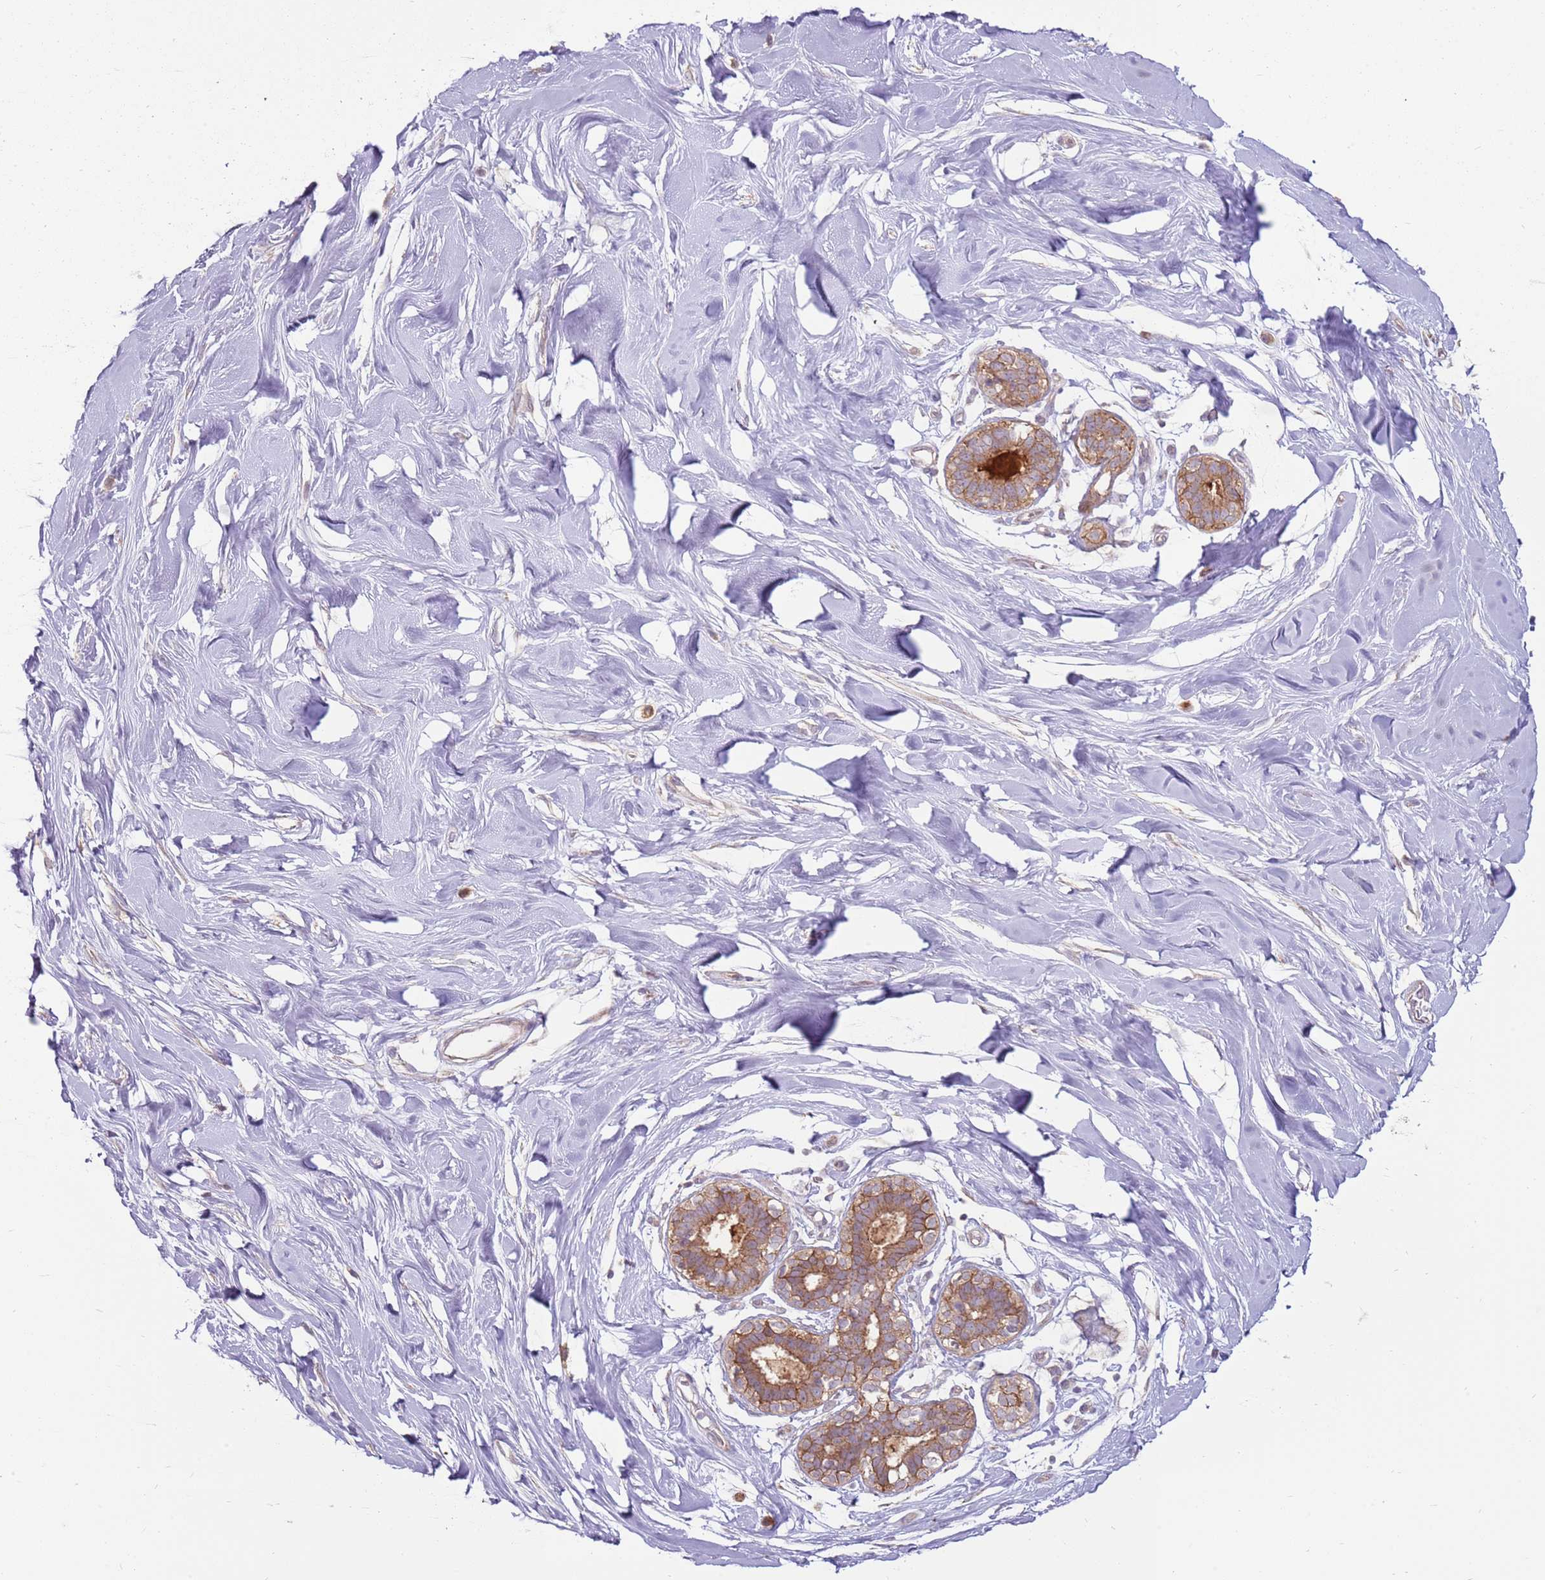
{"staining": {"intensity": "negative", "quantity": "none", "location": "none"}, "tissue": "adipose tissue", "cell_type": "Adipocytes", "image_type": "normal", "snomed": [{"axis": "morphology", "description": "Normal tissue, NOS"}, {"axis": "topography", "description": "Breast"}], "caption": "Immunohistochemistry micrograph of benign adipose tissue: human adipose tissue stained with DAB (3,3'-diaminobenzidine) reveals no significant protein positivity in adipocytes.", "gene": "SPATA31D1", "patient": {"sex": "female", "age": 26}}